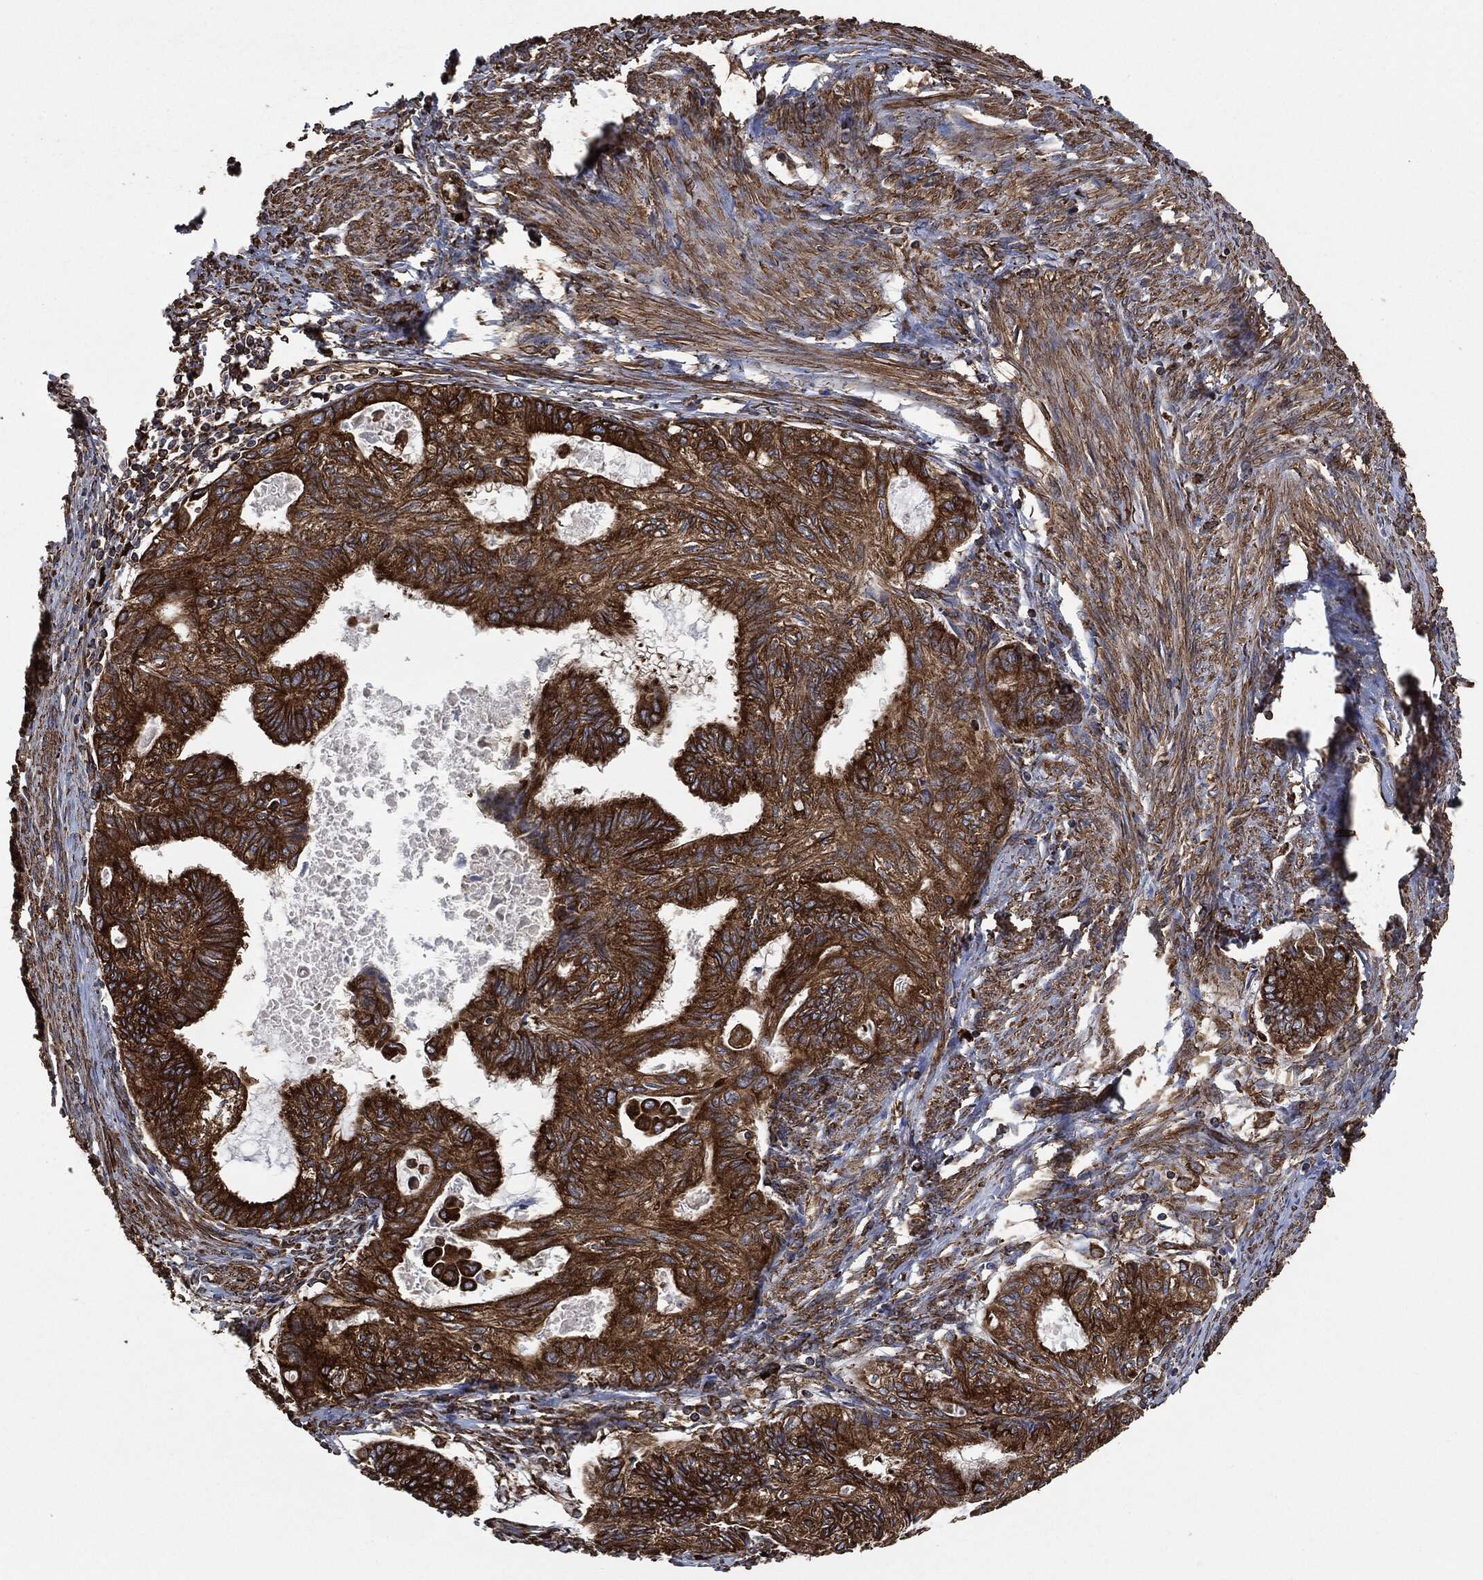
{"staining": {"intensity": "strong", "quantity": ">75%", "location": "cytoplasmic/membranous"}, "tissue": "endometrial cancer", "cell_type": "Tumor cells", "image_type": "cancer", "snomed": [{"axis": "morphology", "description": "Adenocarcinoma, NOS"}, {"axis": "topography", "description": "Endometrium"}], "caption": "A brown stain labels strong cytoplasmic/membranous positivity of a protein in endometrial cancer tumor cells. (brown staining indicates protein expression, while blue staining denotes nuclei).", "gene": "AMFR", "patient": {"sex": "female", "age": 86}}